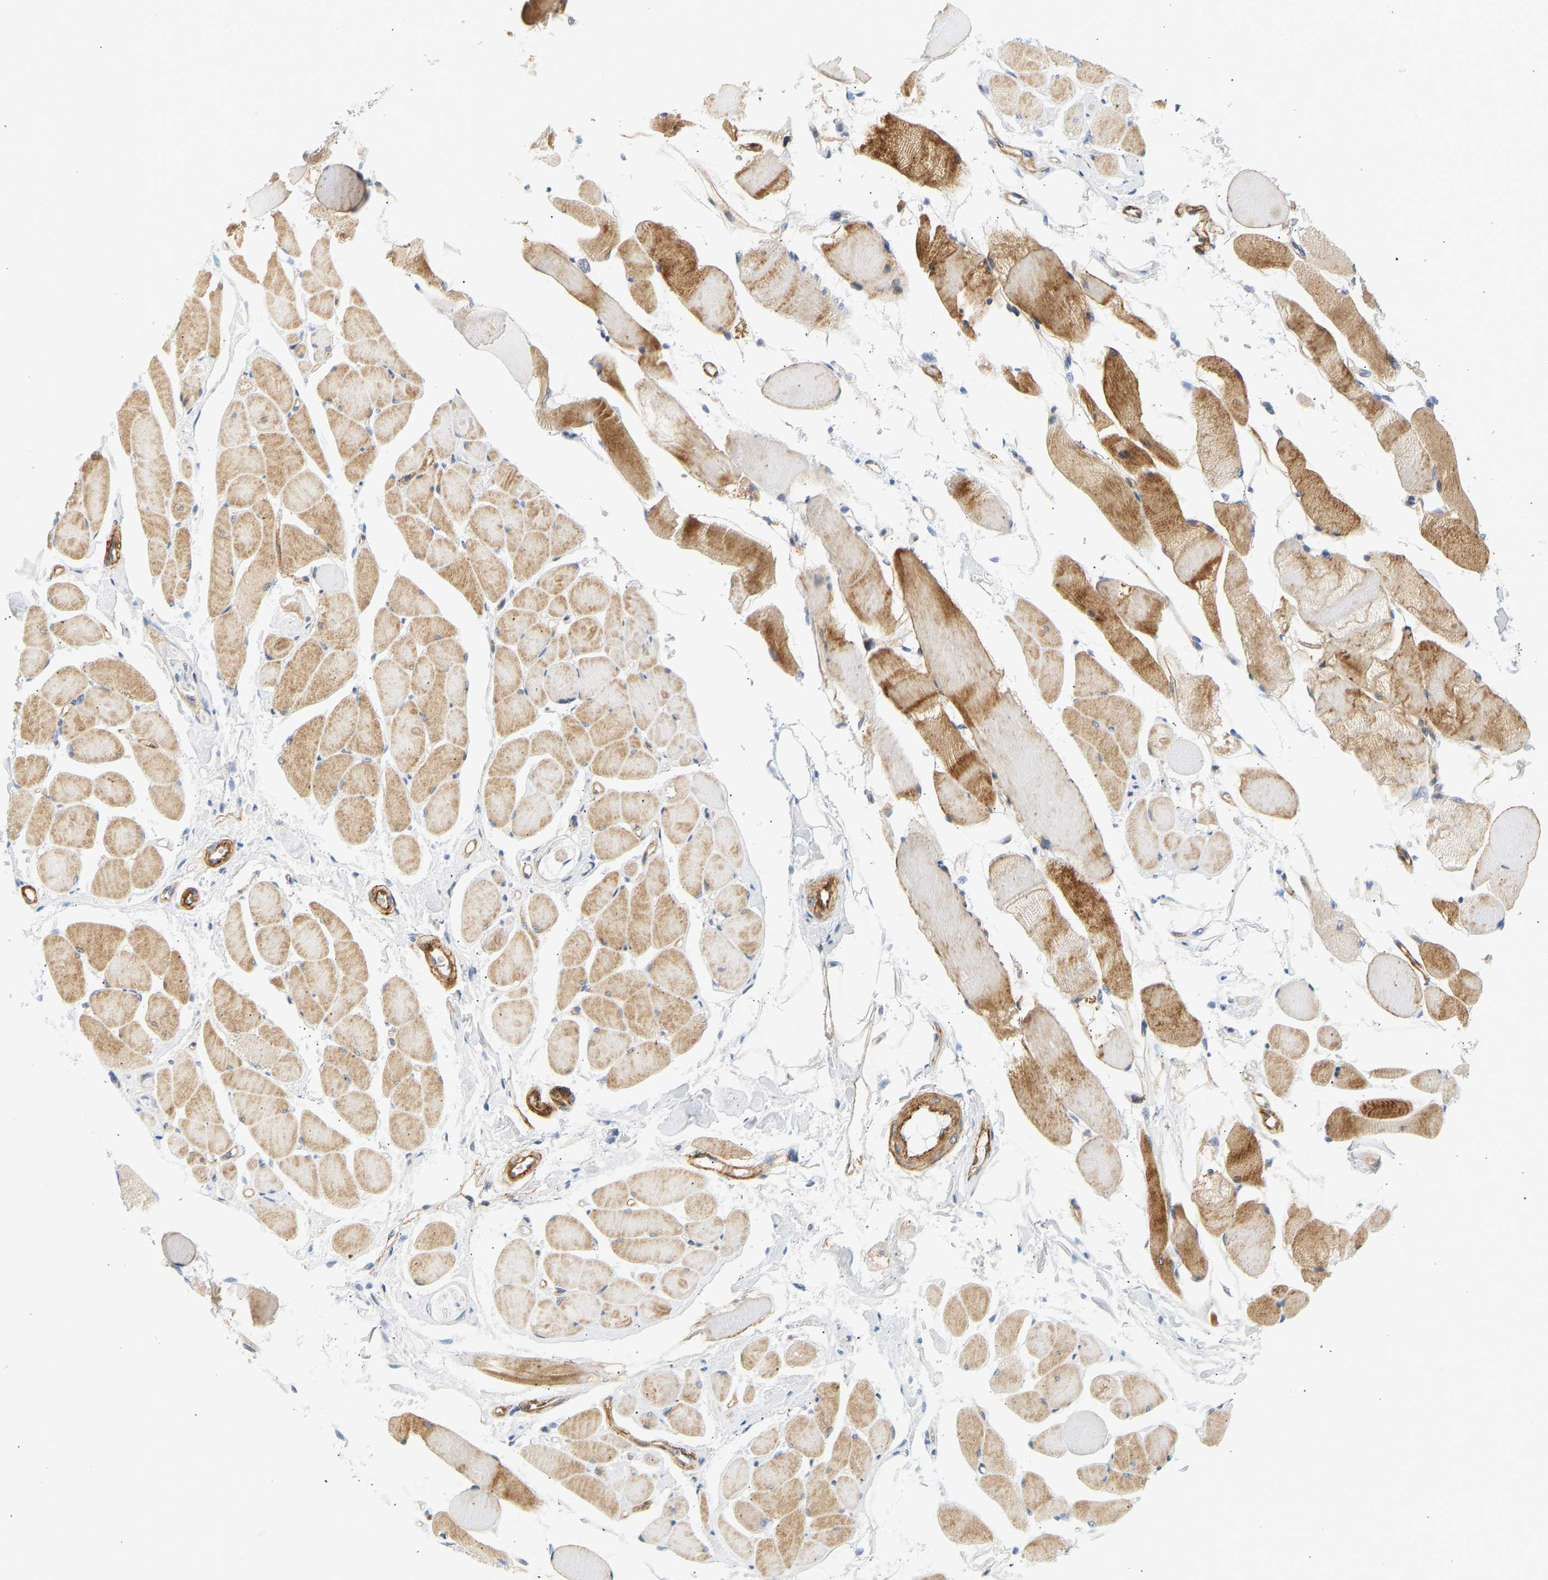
{"staining": {"intensity": "moderate", "quantity": ">75%", "location": "cytoplasmic/membranous"}, "tissue": "skeletal muscle", "cell_type": "Myocytes", "image_type": "normal", "snomed": [{"axis": "morphology", "description": "Normal tissue, NOS"}, {"axis": "topography", "description": "Skeletal muscle"}, {"axis": "topography", "description": "Peripheral nerve tissue"}], "caption": "High-power microscopy captured an IHC histopathology image of unremarkable skeletal muscle, revealing moderate cytoplasmic/membranous positivity in about >75% of myocytes.", "gene": "SLC30A7", "patient": {"sex": "female", "age": 84}}